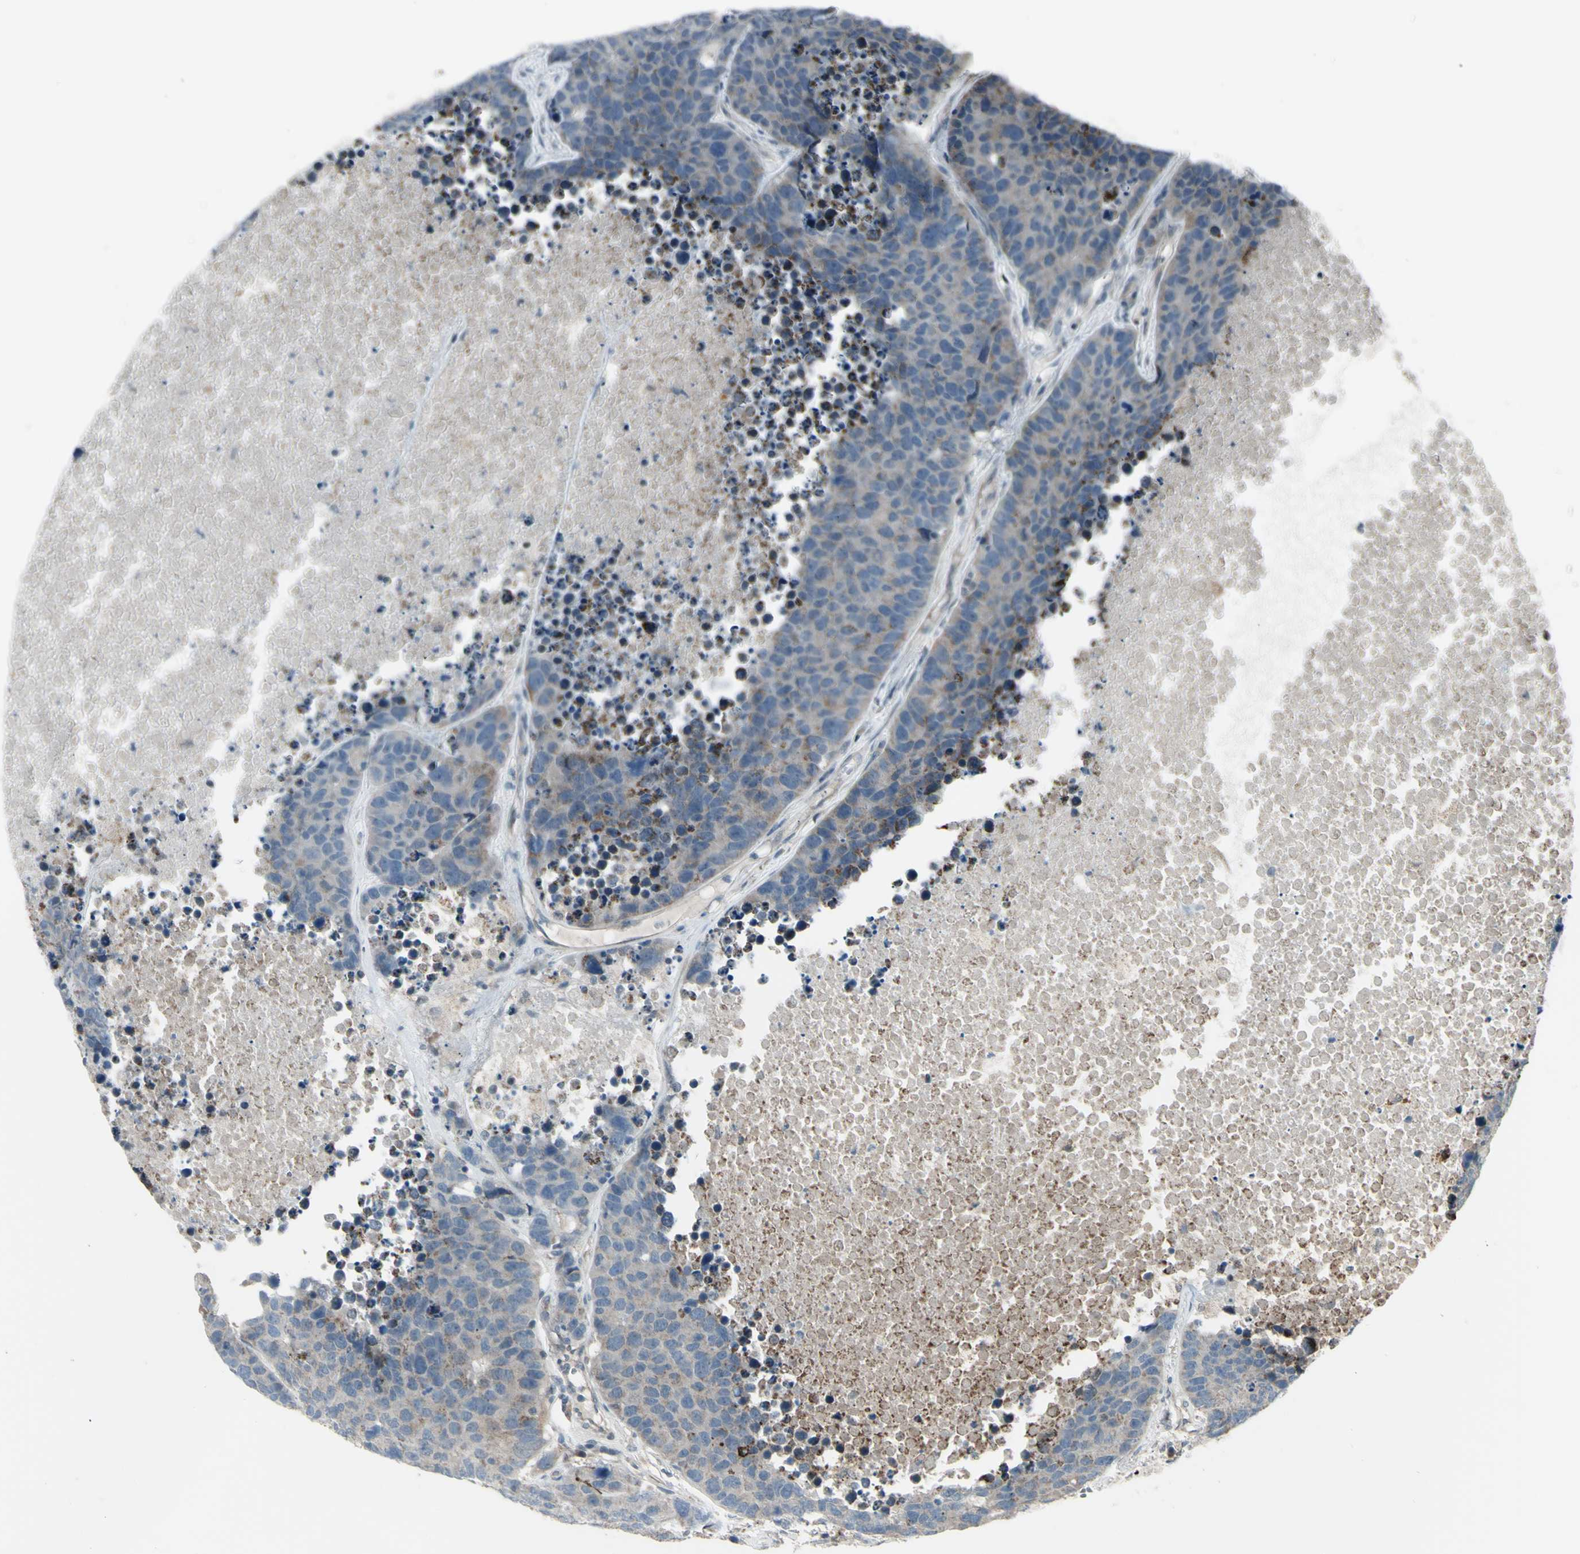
{"staining": {"intensity": "weak", "quantity": "25%-75%", "location": "cytoplasmic/membranous"}, "tissue": "carcinoid", "cell_type": "Tumor cells", "image_type": "cancer", "snomed": [{"axis": "morphology", "description": "Carcinoid, malignant, NOS"}, {"axis": "topography", "description": "Lung"}], "caption": "Immunohistochemistry of carcinoid displays low levels of weak cytoplasmic/membranous expression in approximately 25%-75% of tumor cells. (Stains: DAB (3,3'-diaminobenzidine) in brown, nuclei in blue, Microscopy: brightfield microscopy at high magnification).", "gene": "OSTM1", "patient": {"sex": "male", "age": 60}}